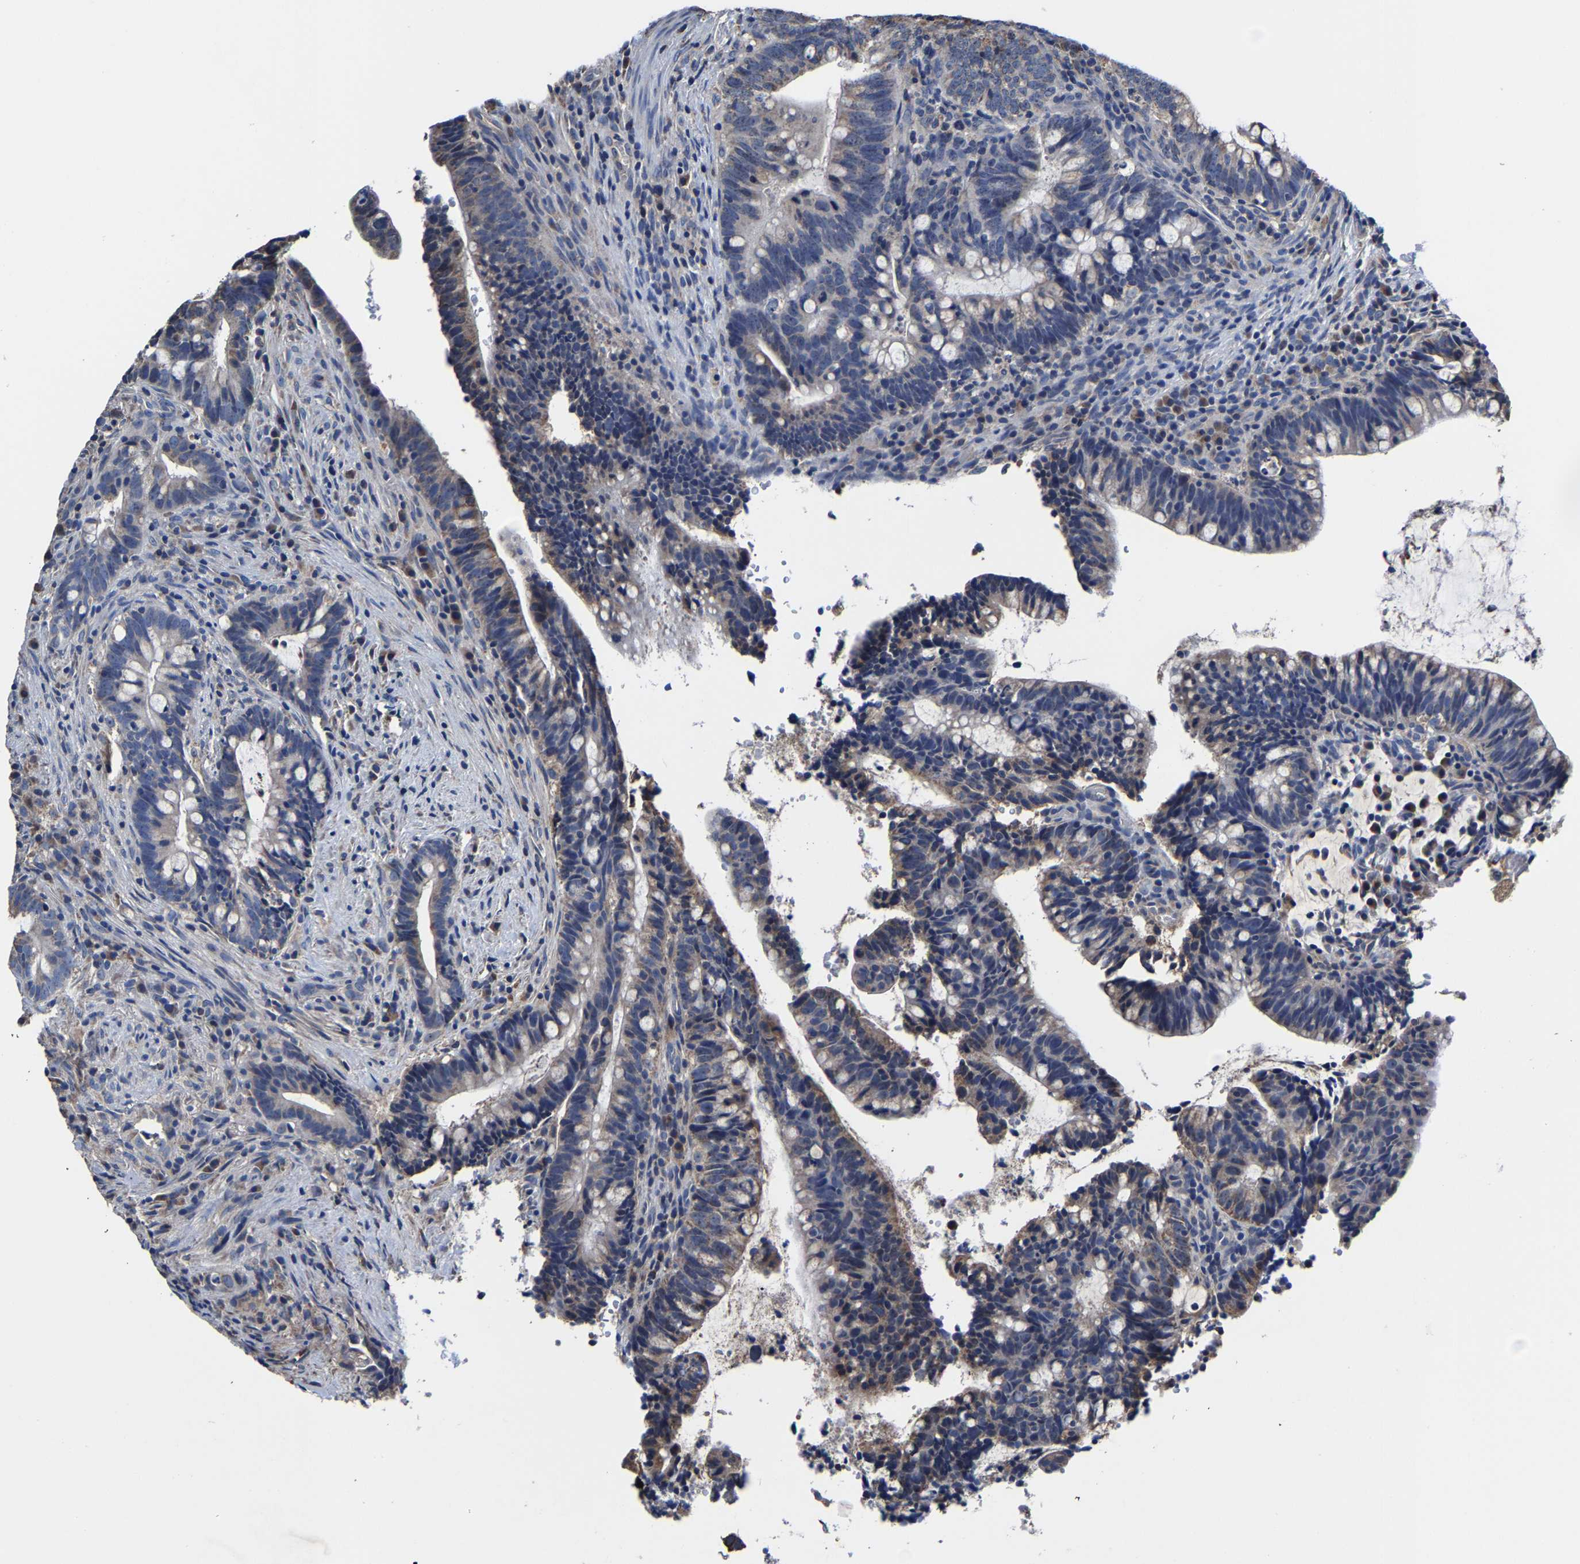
{"staining": {"intensity": "weak", "quantity": ">75%", "location": "cytoplasmic/membranous"}, "tissue": "colorectal cancer", "cell_type": "Tumor cells", "image_type": "cancer", "snomed": [{"axis": "morphology", "description": "Adenocarcinoma, NOS"}, {"axis": "topography", "description": "Colon"}], "caption": "Immunohistochemistry (IHC) (DAB) staining of human colorectal adenocarcinoma exhibits weak cytoplasmic/membranous protein staining in approximately >75% of tumor cells. The staining was performed using DAB (3,3'-diaminobenzidine) to visualize the protein expression in brown, while the nuclei were stained in blue with hematoxylin (Magnification: 20x).", "gene": "ZCCHC7", "patient": {"sex": "female", "age": 66}}